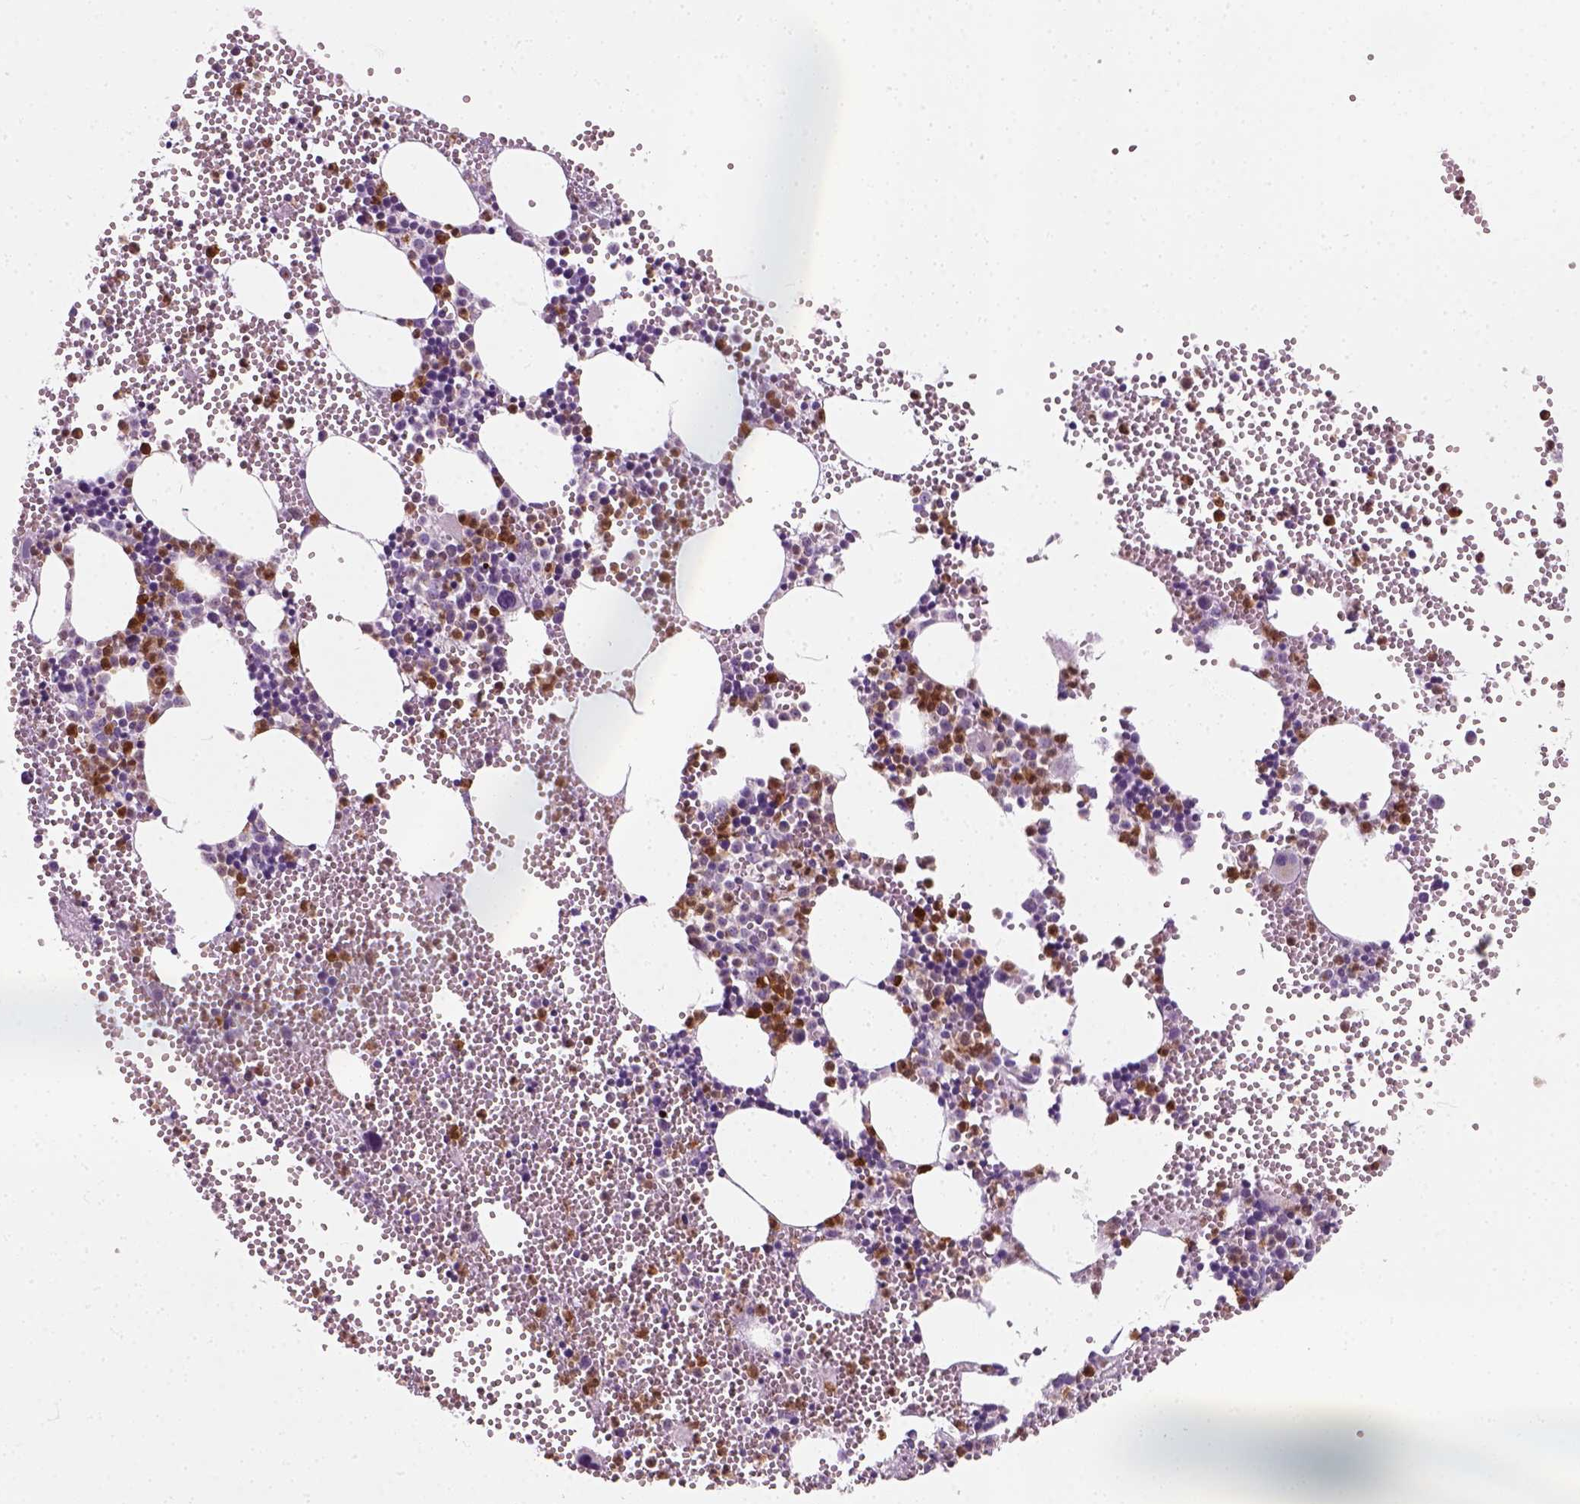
{"staining": {"intensity": "strong", "quantity": "25%-75%", "location": "nuclear"}, "tissue": "bone marrow", "cell_type": "Hematopoietic cells", "image_type": "normal", "snomed": [{"axis": "morphology", "description": "Normal tissue, NOS"}, {"axis": "topography", "description": "Bone marrow"}], "caption": "Human bone marrow stained with a protein marker shows strong staining in hematopoietic cells.", "gene": "IL4", "patient": {"sex": "male", "age": 89}}